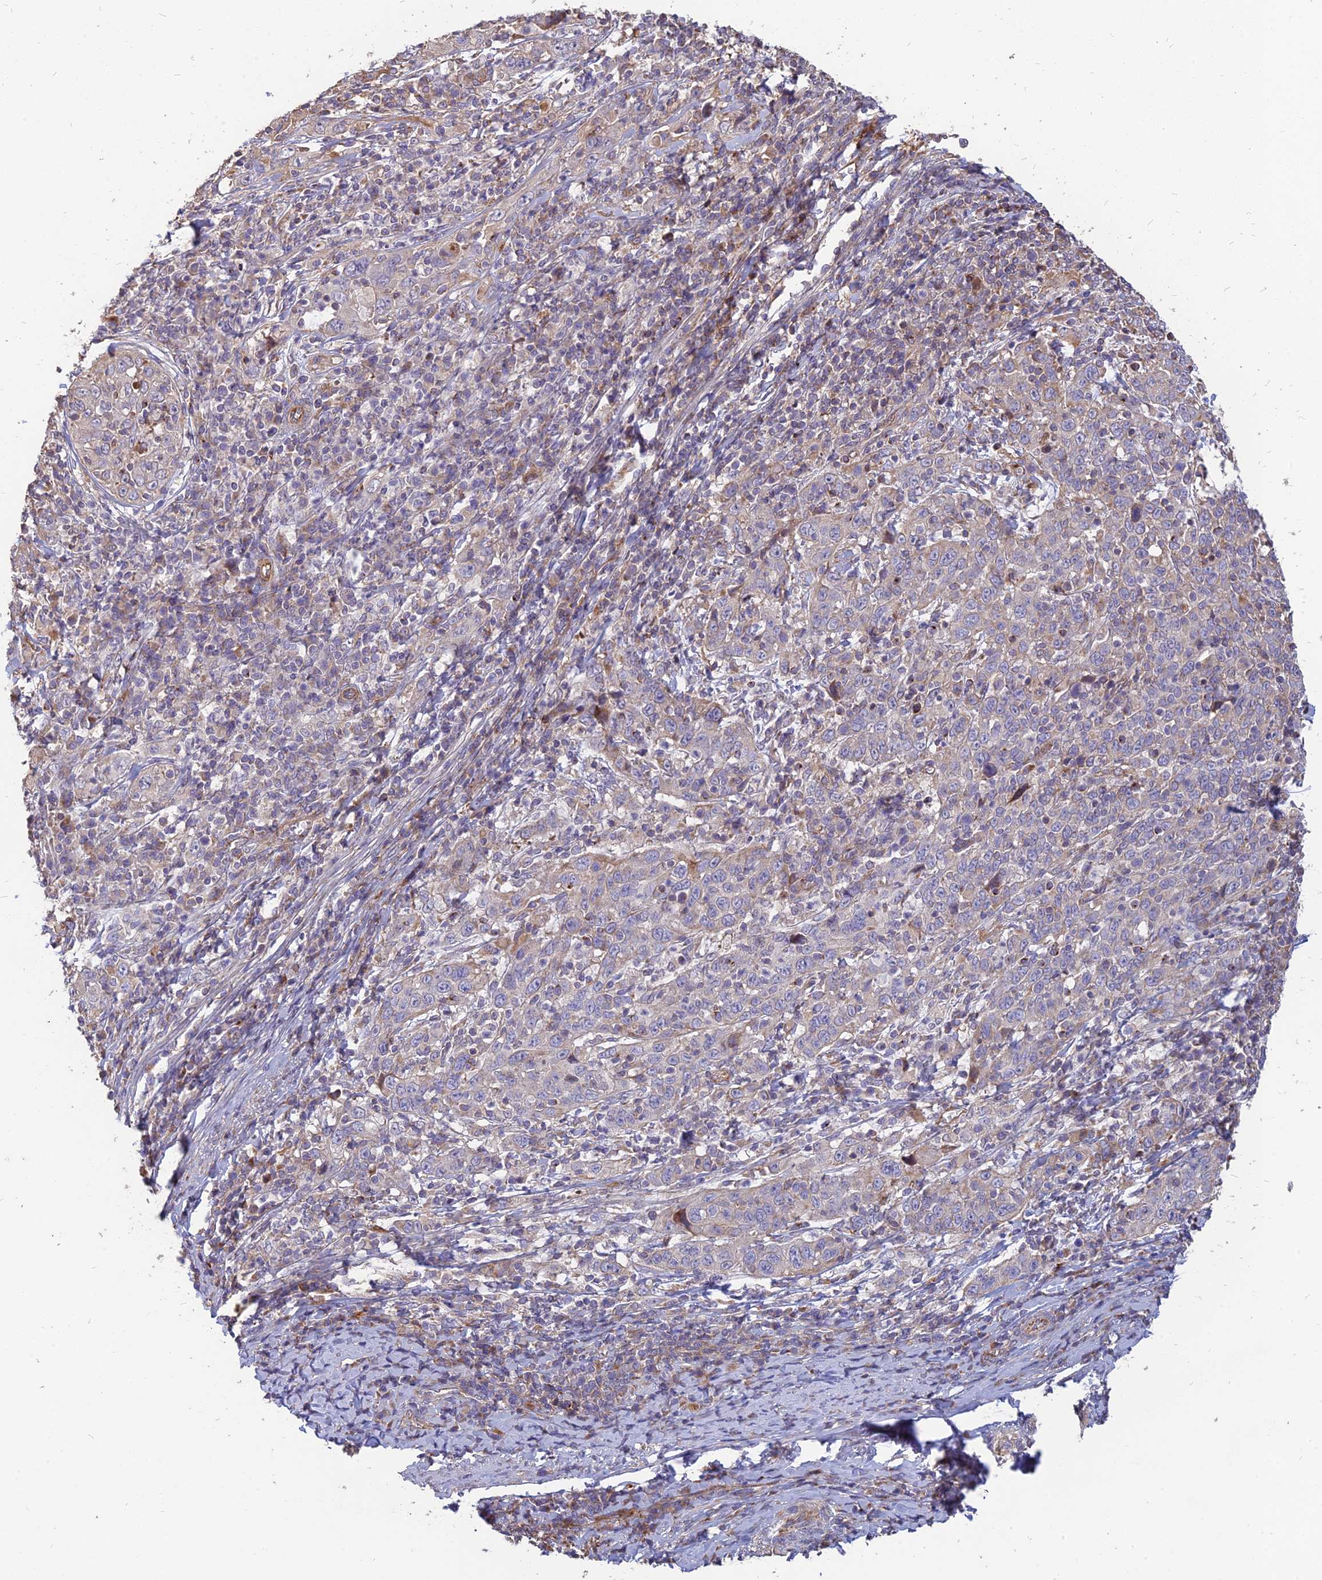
{"staining": {"intensity": "weak", "quantity": "<25%", "location": "cytoplasmic/membranous"}, "tissue": "cervical cancer", "cell_type": "Tumor cells", "image_type": "cancer", "snomed": [{"axis": "morphology", "description": "Squamous cell carcinoma, NOS"}, {"axis": "topography", "description": "Cervix"}], "caption": "The histopathology image displays no staining of tumor cells in squamous cell carcinoma (cervical).", "gene": "ST3GAL6", "patient": {"sex": "female", "age": 46}}